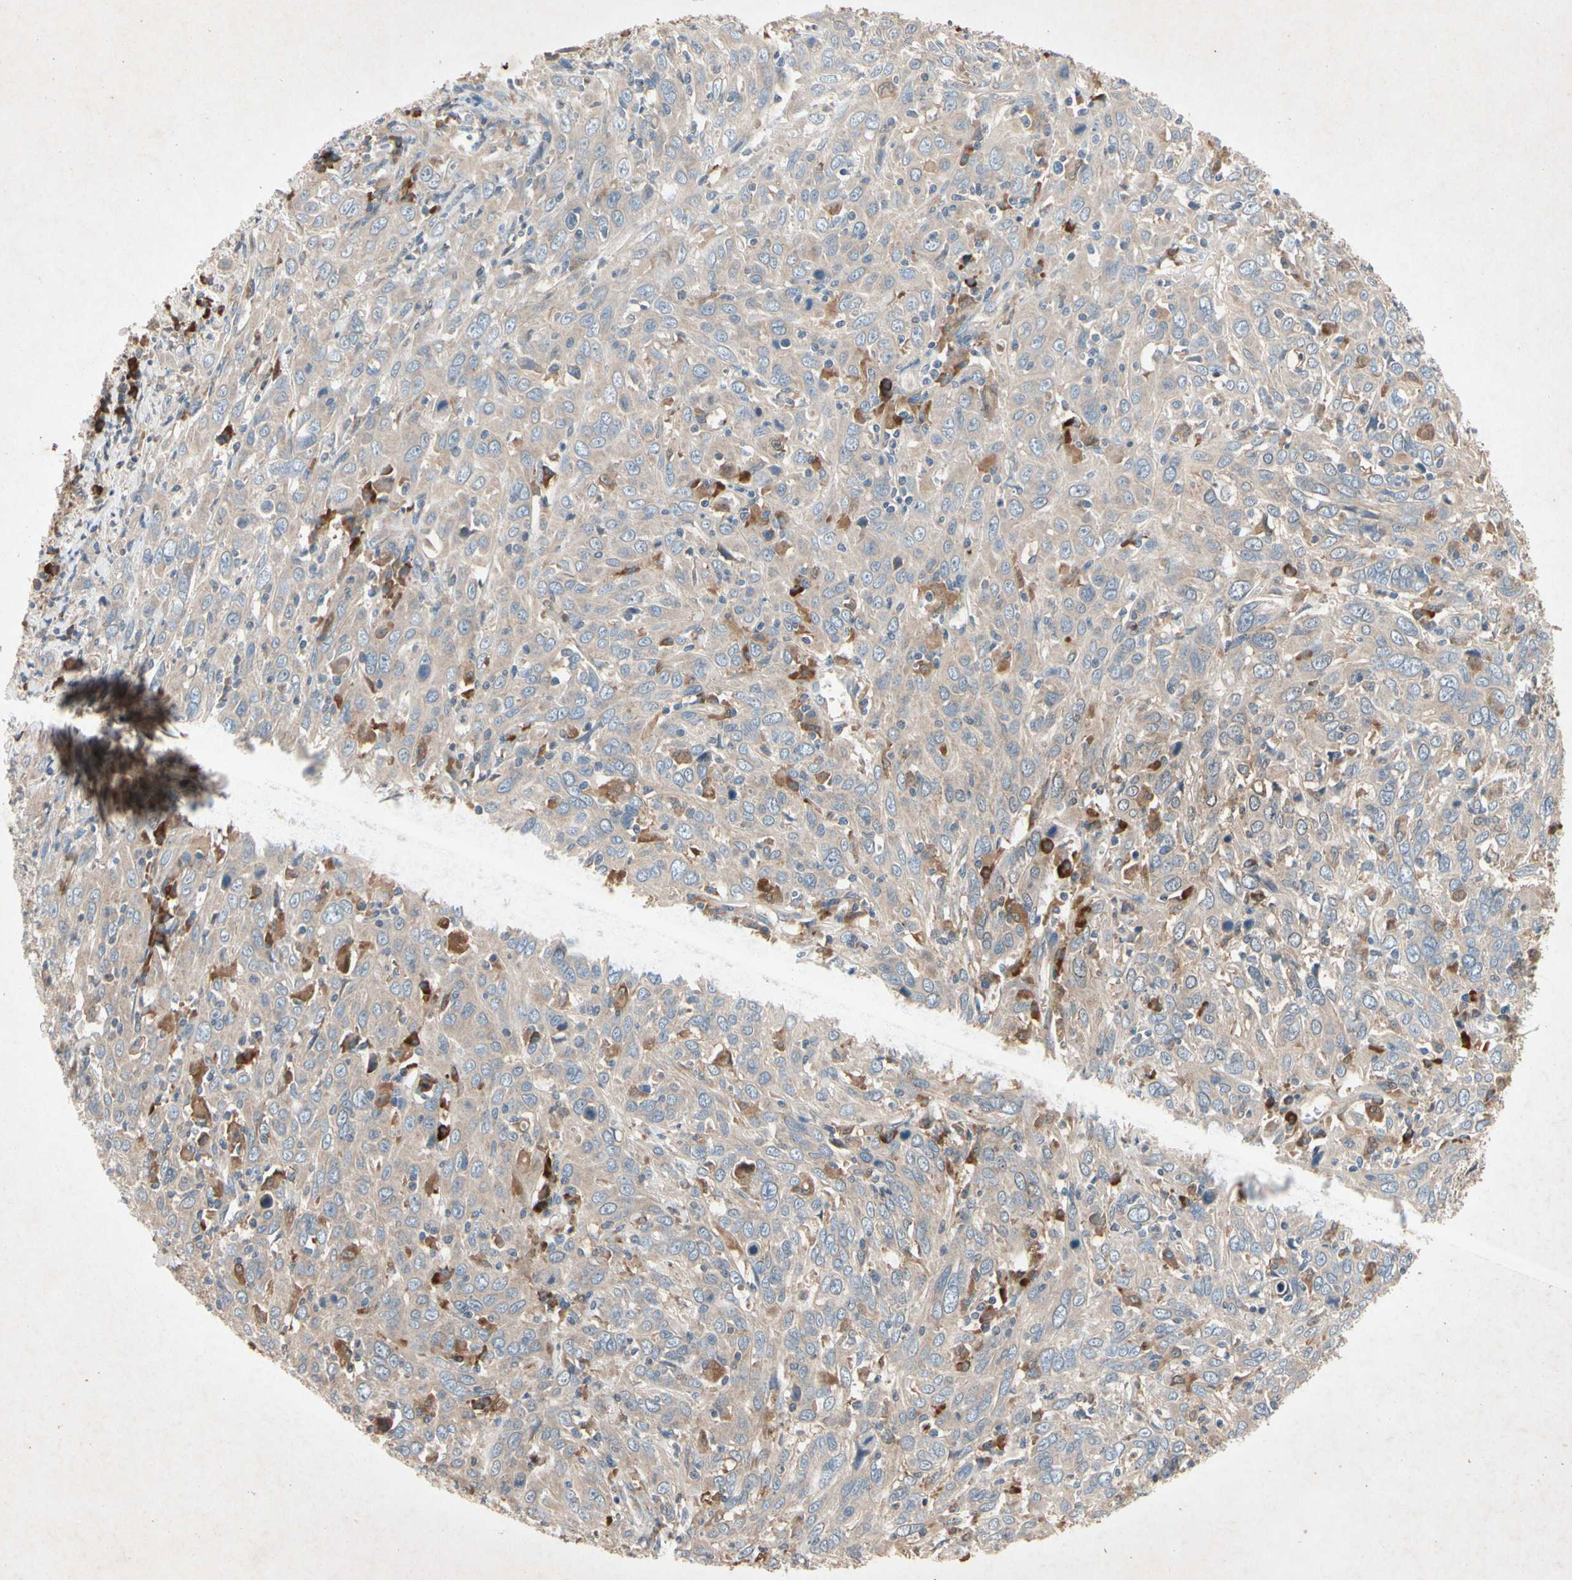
{"staining": {"intensity": "weak", "quantity": ">75%", "location": "cytoplasmic/membranous"}, "tissue": "cervical cancer", "cell_type": "Tumor cells", "image_type": "cancer", "snomed": [{"axis": "morphology", "description": "Squamous cell carcinoma, NOS"}, {"axis": "topography", "description": "Cervix"}], "caption": "A histopathology image of human cervical squamous cell carcinoma stained for a protein reveals weak cytoplasmic/membranous brown staining in tumor cells.", "gene": "PRDX4", "patient": {"sex": "female", "age": 46}}